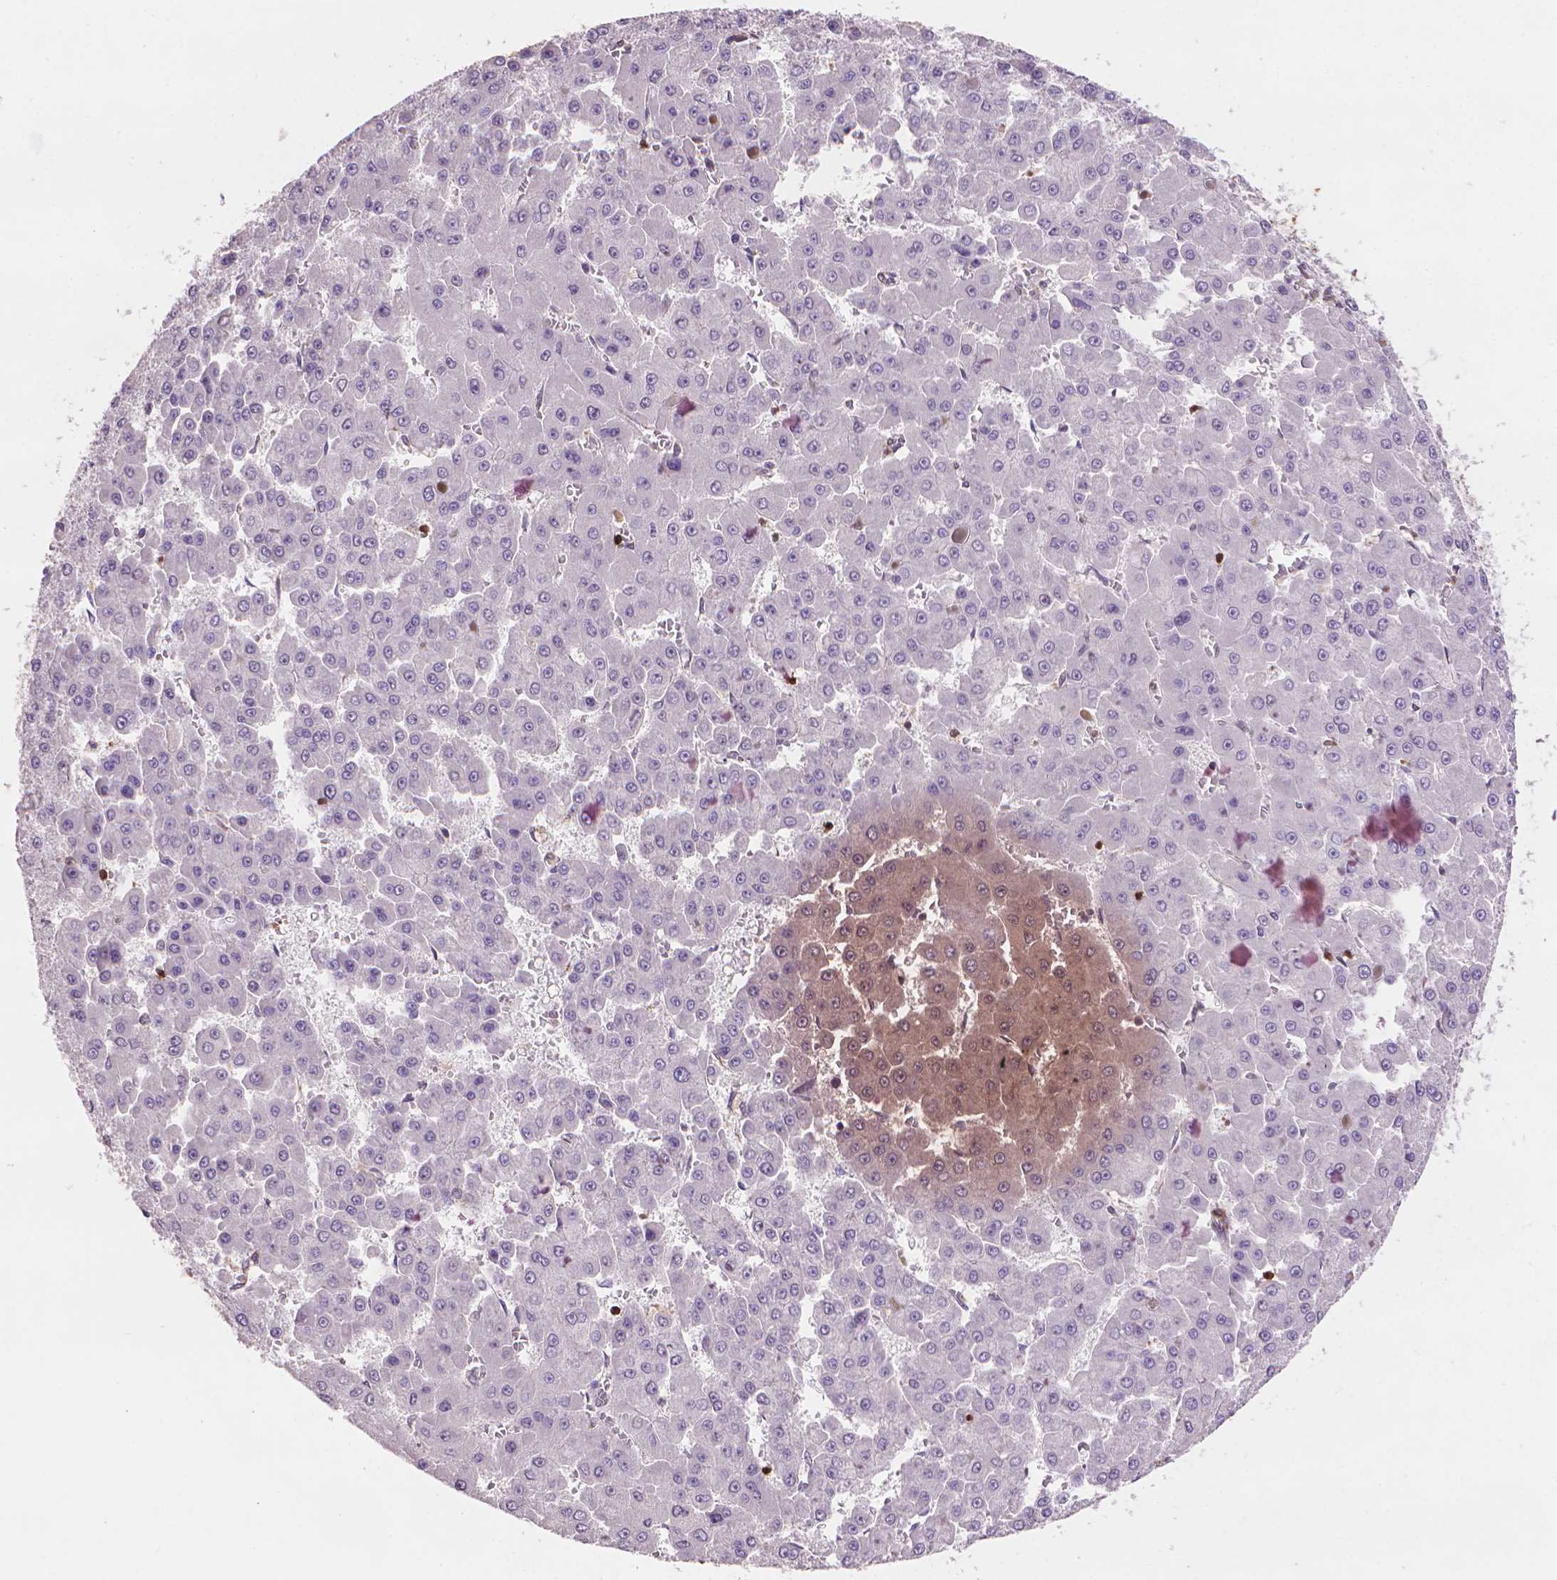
{"staining": {"intensity": "negative", "quantity": "none", "location": "none"}, "tissue": "liver cancer", "cell_type": "Tumor cells", "image_type": "cancer", "snomed": [{"axis": "morphology", "description": "Carcinoma, Hepatocellular, NOS"}, {"axis": "topography", "description": "Liver"}], "caption": "Tumor cells show no significant protein staining in liver hepatocellular carcinoma. (Brightfield microscopy of DAB (3,3'-diaminobenzidine) IHC at high magnification).", "gene": "BCL2", "patient": {"sex": "male", "age": 78}}